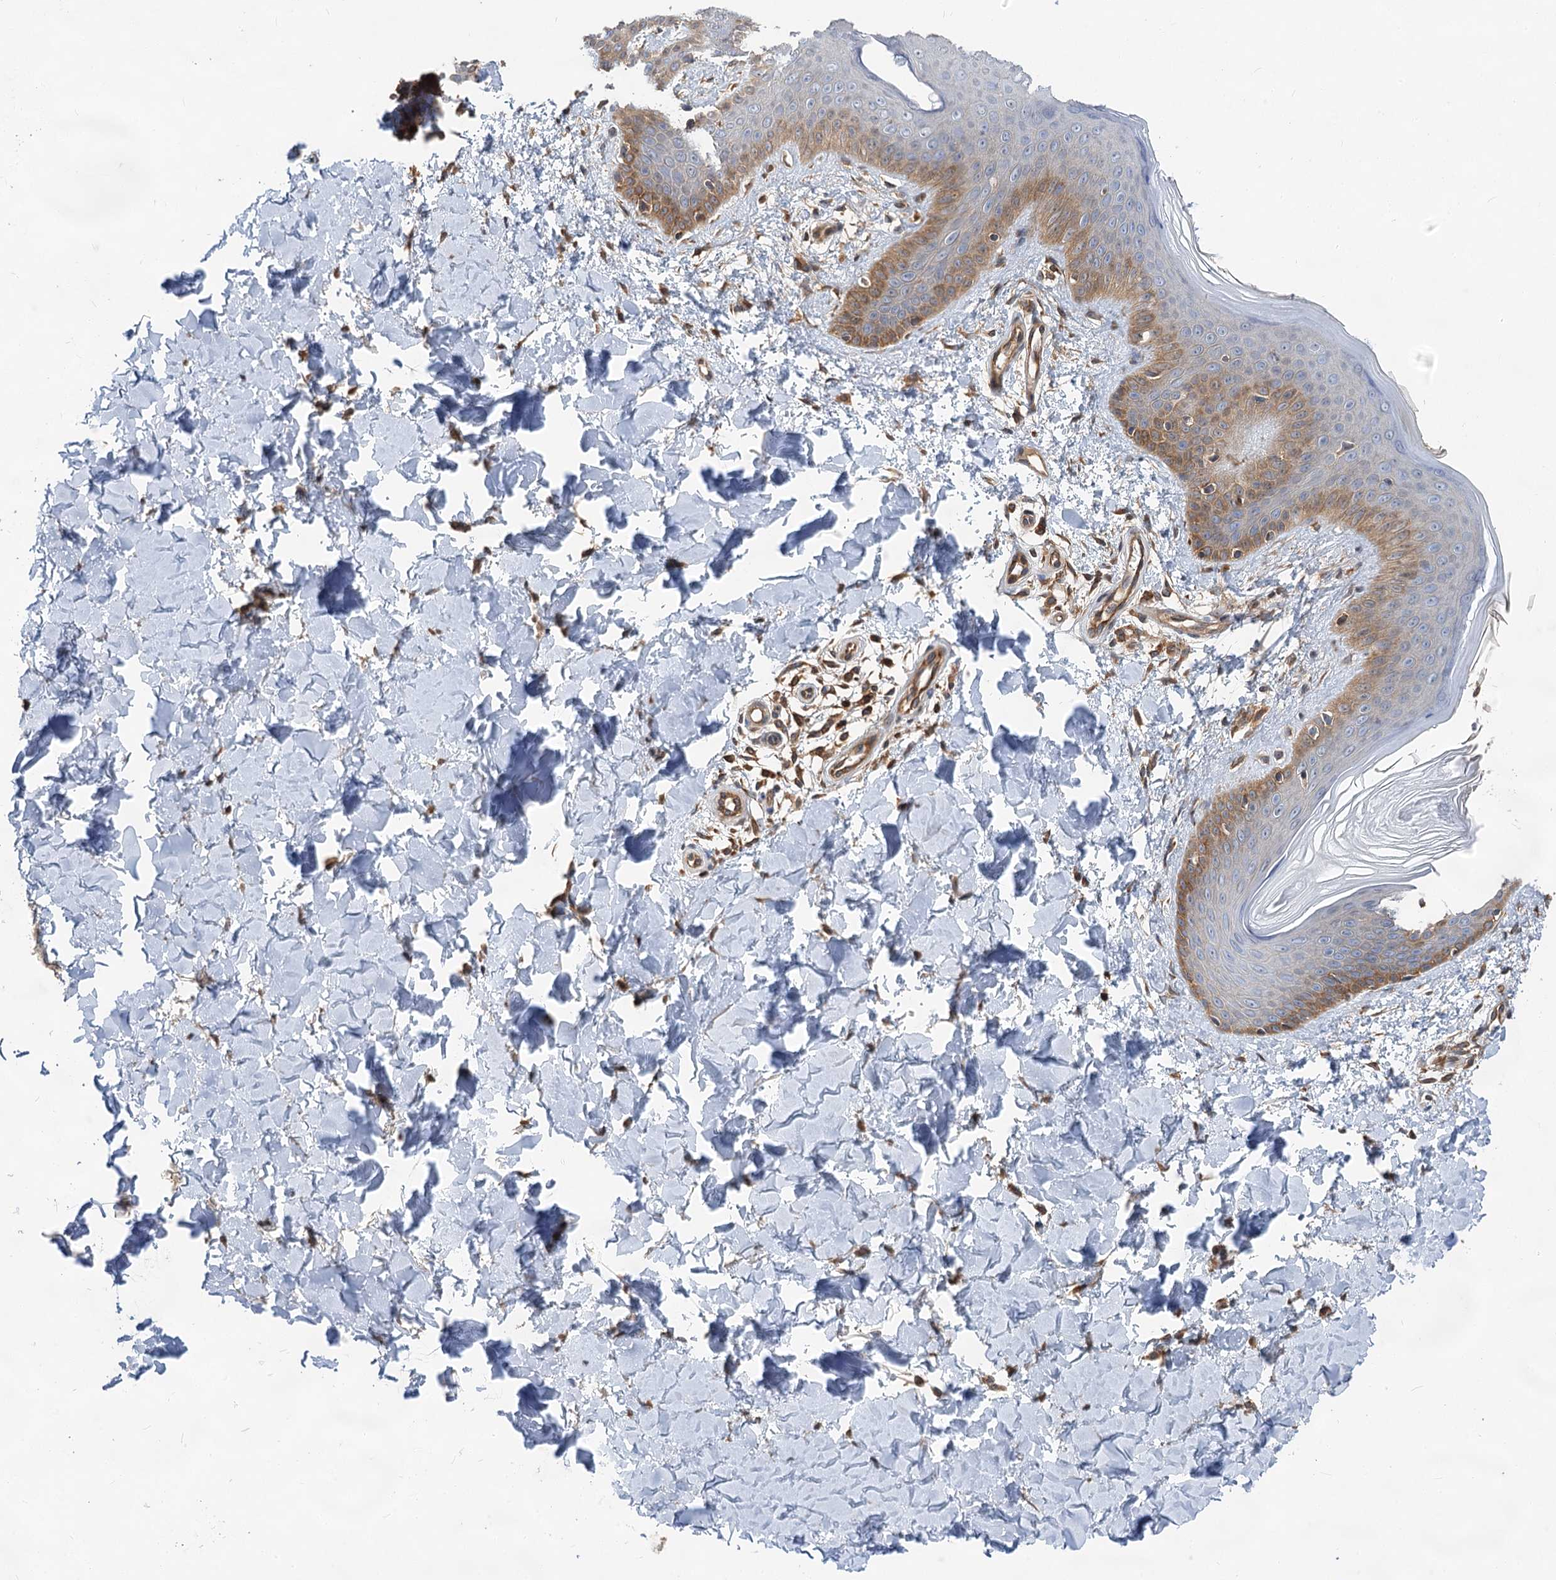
{"staining": {"intensity": "moderate", "quantity": ">75%", "location": "cytoplasmic/membranous"}, "tissue": "skin", "cell_type": "Fibroblasts", "image_type": "normal", "snomed": [{"axis": "morphology", "description": "Normal tissue, NOS"}, {"axis": "topography", "description": "Skin"}], "caption": "Unremarkable skin shows moderate cytoplasmic/membranous positivity in approximately >75% of fibroblasts The staining was performed using DAB (3,3'-diaminobenzidine), with brown indicating positive protein expression. Nuclei are stained blue with hematoxylin..", "gene": "PACS1", "patient": {"sex": "male", "age": 36}}